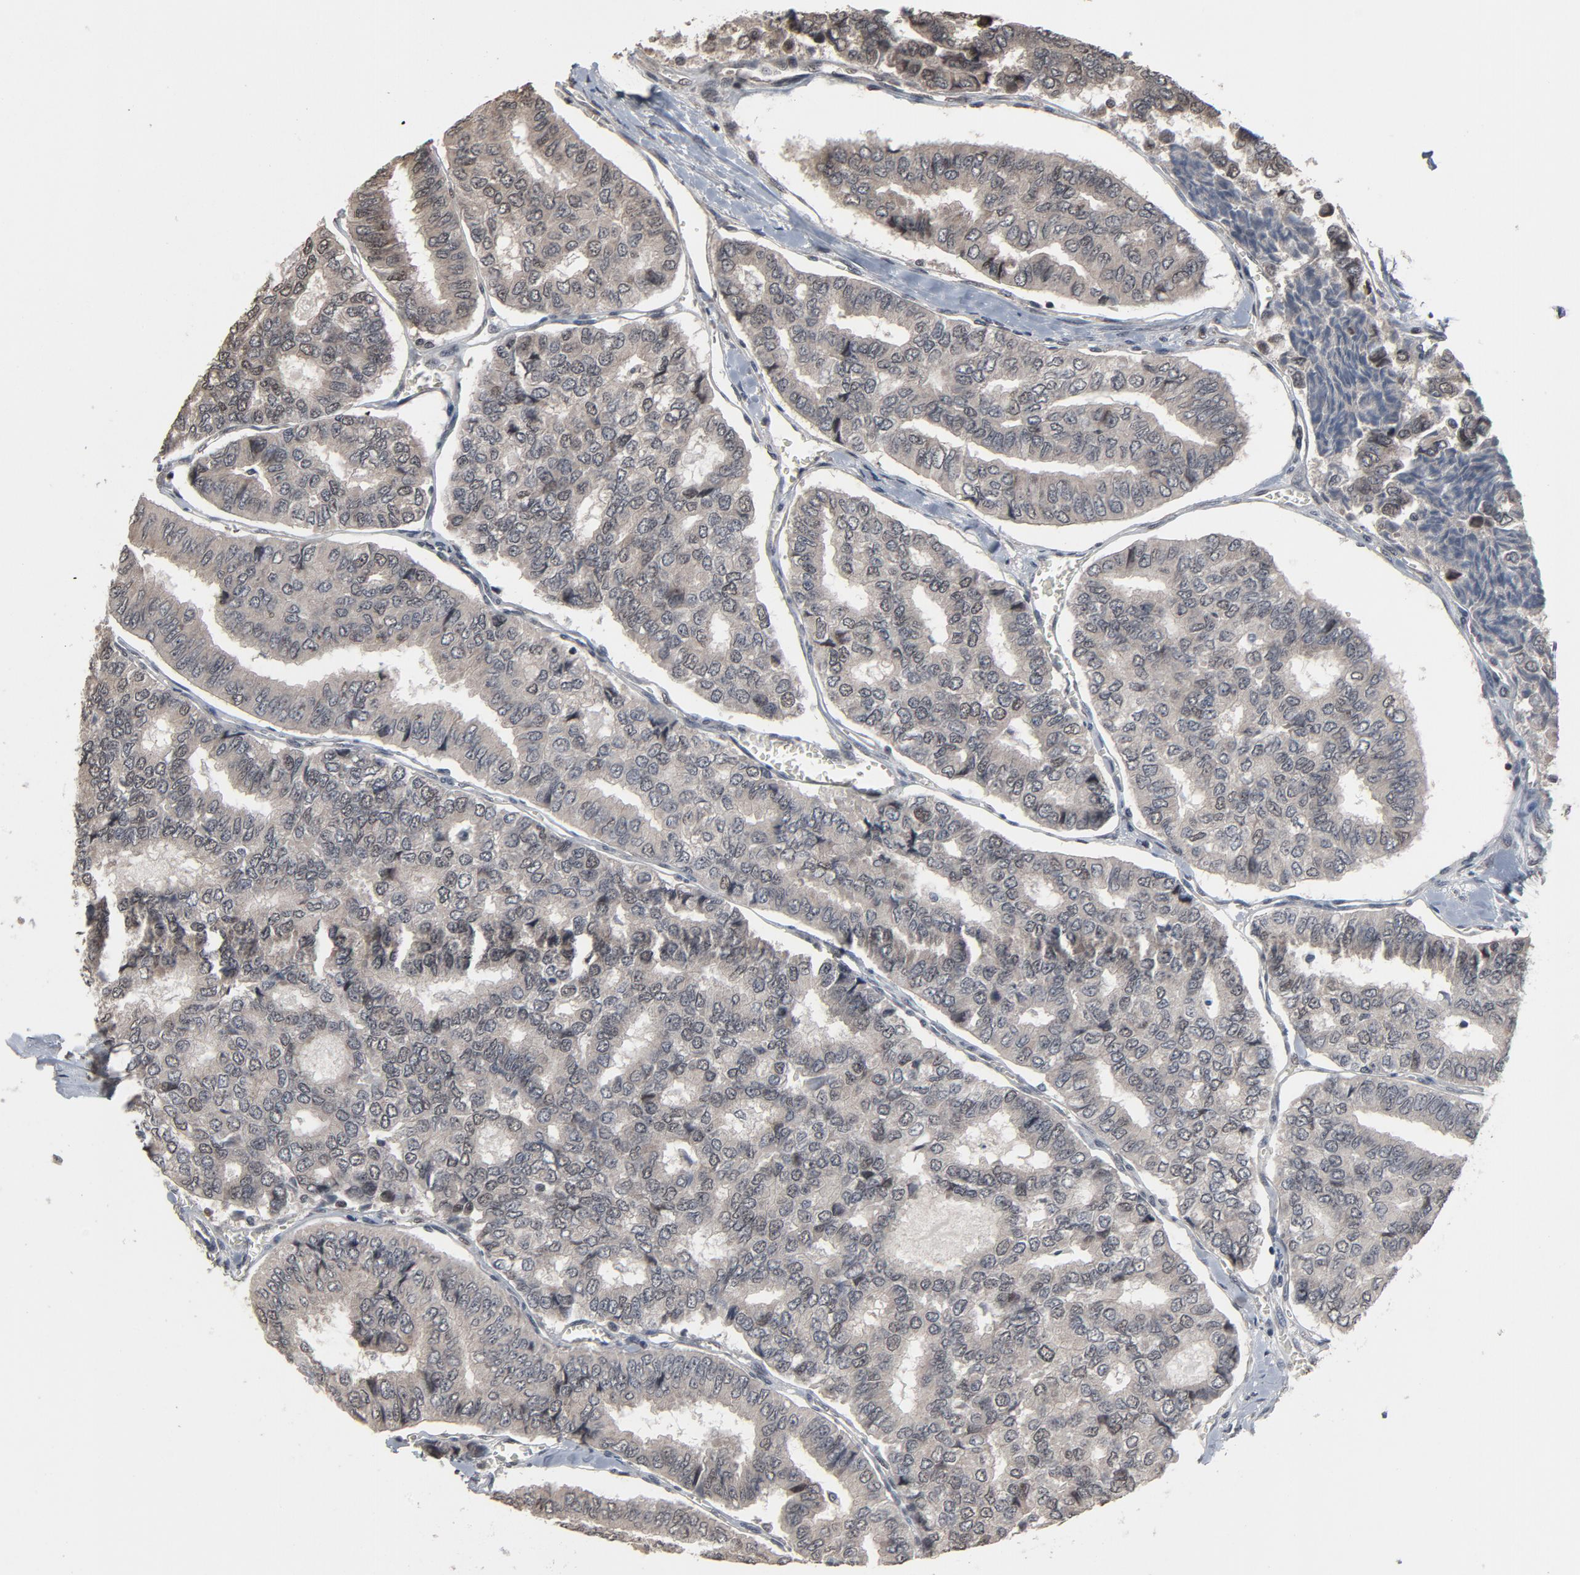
{"staining": {"intensity": "weak", "quantity": "25%-75%", "location": "cytoplasmic/membranous,nuclear"}, "tissue": "thyroid cancer", "cell_type": "Tumor cells", "image_type": "cancer", "snomed": [{"axis": "morphology", "description": "Papillary adenocarcinoma, NOS"}, {"axis": "topography", "description": "Thyroid gland"}], "caption": "A photomicrograph showing weak cytoplasmic/membranous and nuclear staining in about 25%-75% of tumor cells in thyroid cancer, as visualized by brown immunohistochemical staining.", "gene": "POM121", "patient": {"sex": "female", "age": 35}}